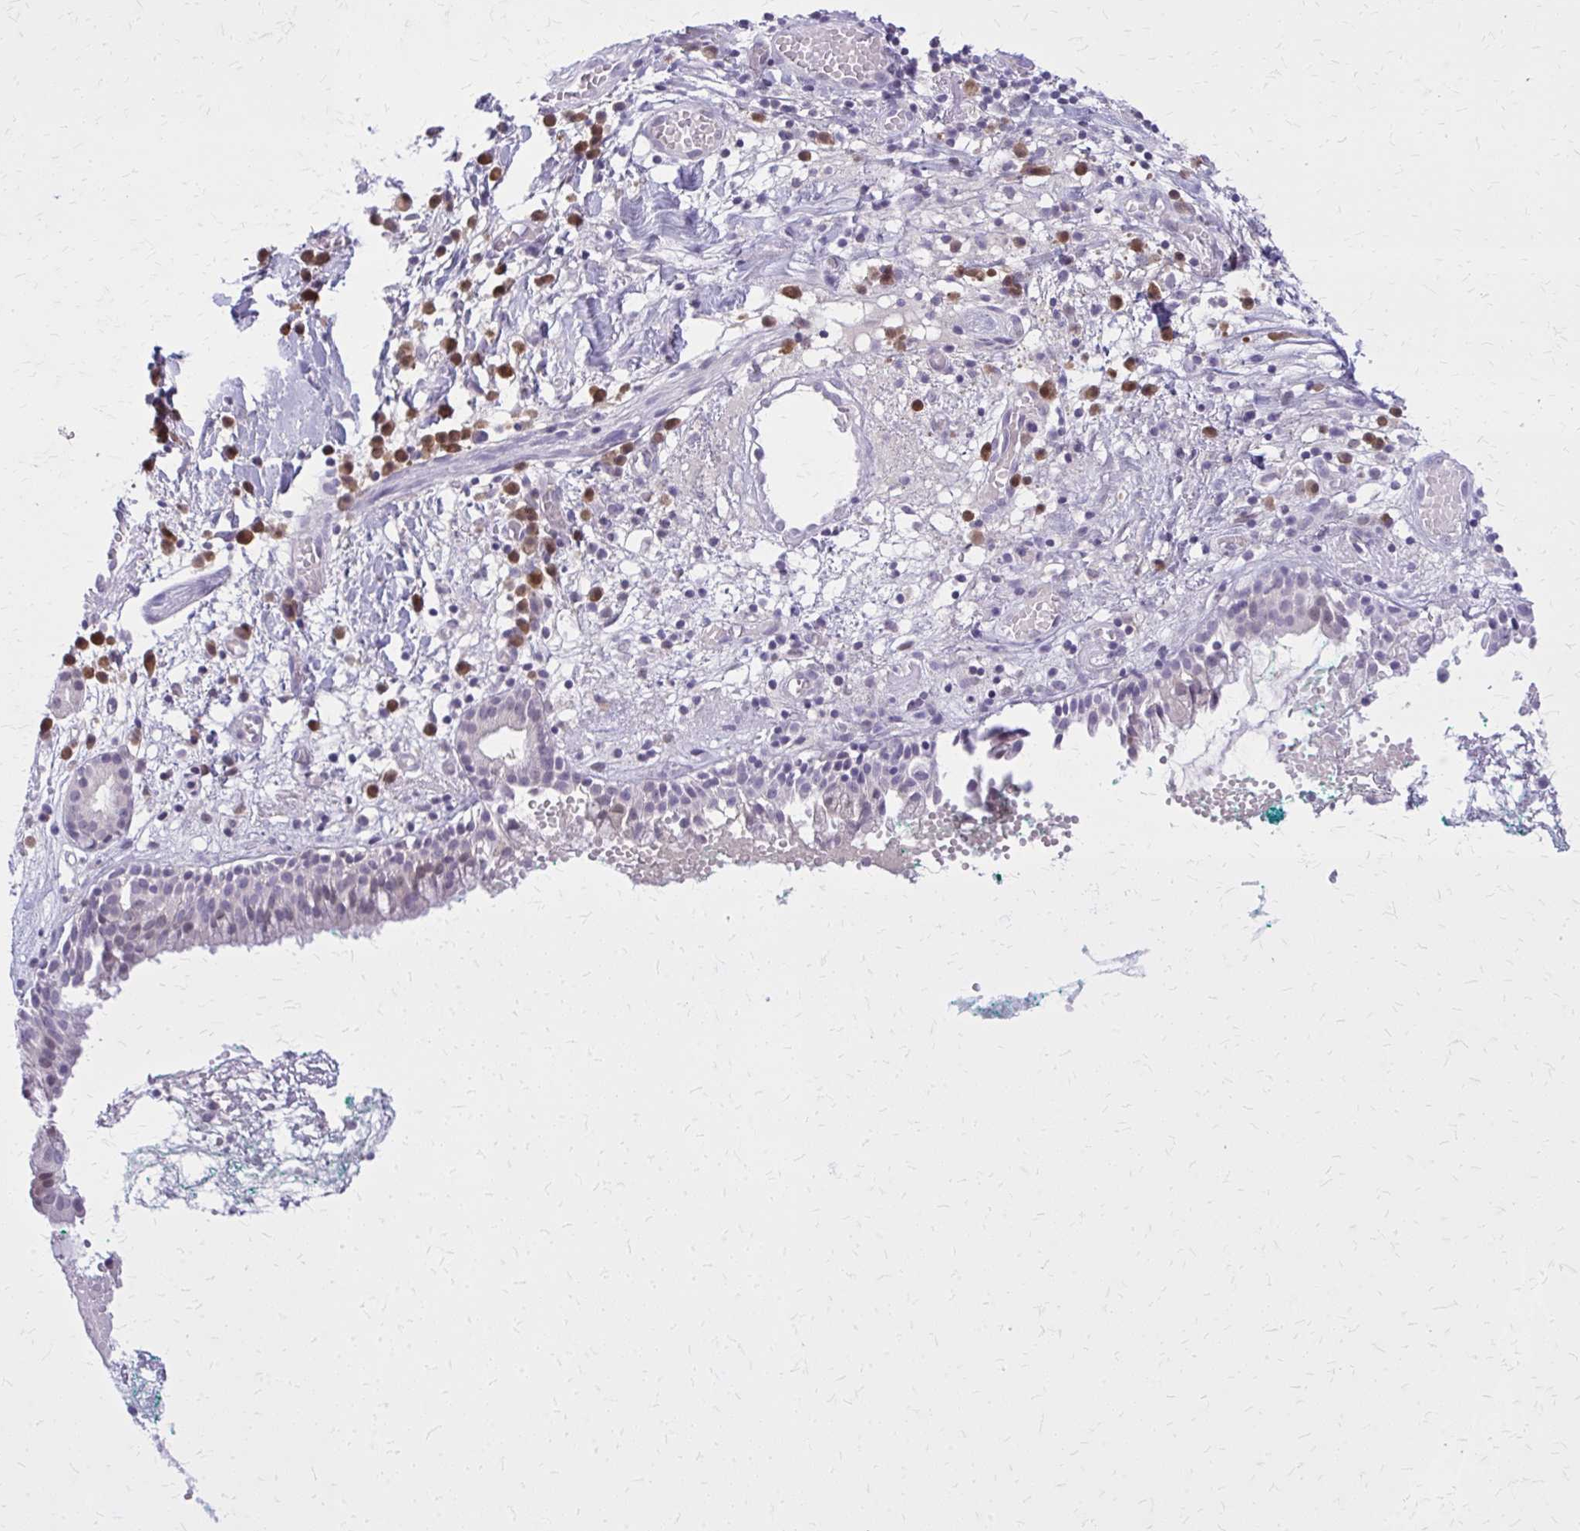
{"staining": {"intensity": "negative", "quantity": "none", "location": "none"}, "tissue": "nasopharynx", "cell_type": "Respiratory epithelial cells", "image_type": "normal", "snomed": [{"axis": "morphology", "description": "Normal tissue, NOS"}, {"axis": "morphology", "description": "Basal cell carcinoma"}, {"axis": "topography", "description": "Cartilage tissue"}, {"axis": "topography", "description": "Nasopharynx"}, {"axis": "topography", "description": "Oral tissue"}], "caption": "Nasopharynx was stained to show a protein in brown. There is no significant expression in respiratory epithelial cells. (Stains: DAB immunohistochemistry (IHC) with hematoxylin counter stain, Microscopy: brightfield microscopy at high magnification).", "gene": "GLRX", "patient": {"sex": "female", "age": 77}}